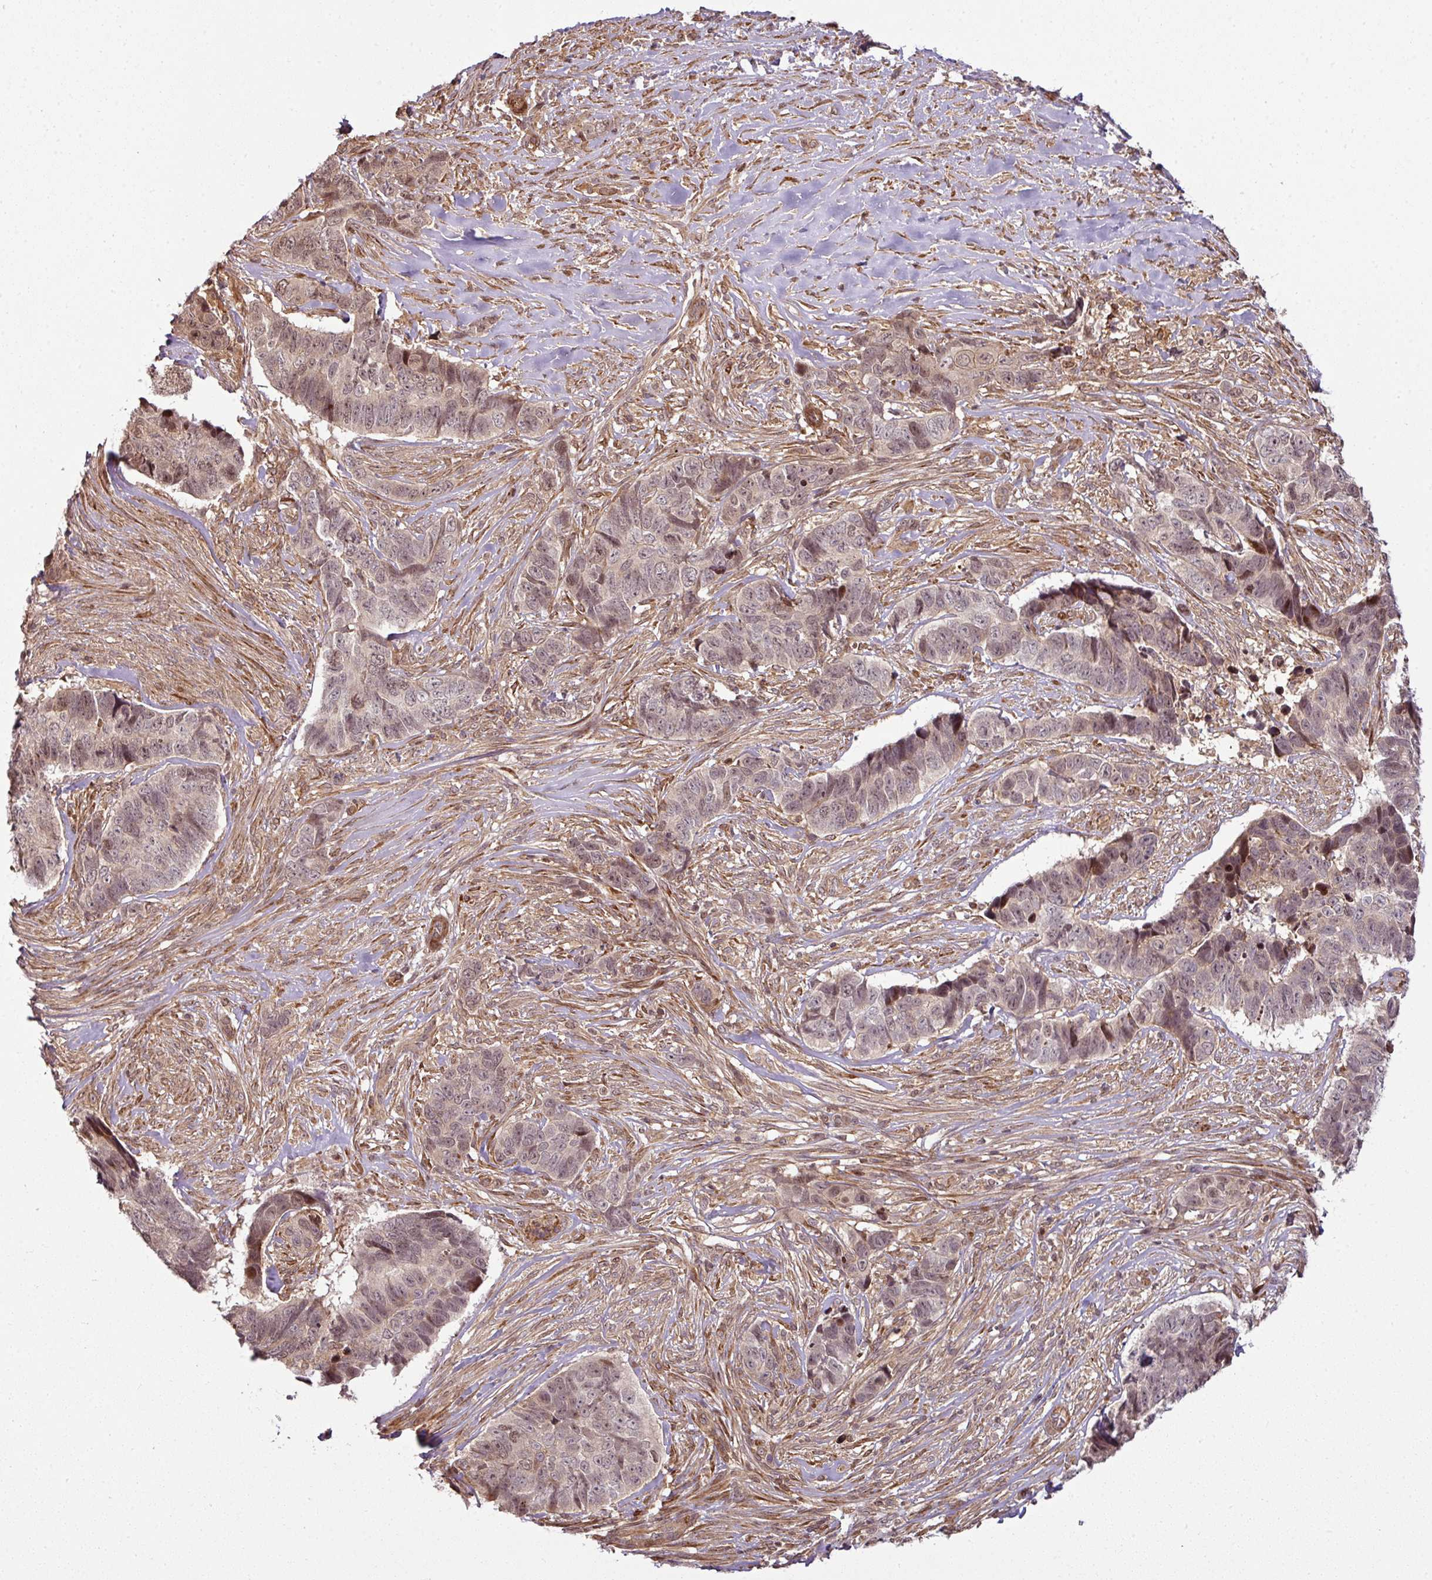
{"staining": {"intensity": "weak", "quantity": ">75%", "location": "nuclear"}, "tissue": "skin cancer", "cell_type": "Tumor cells", "image_type": "cancer", "snomed": [{"axis": "morphology", "description": "Basal cell carcinoma"}, {"axis": "topography", "description": "Skin"}], "caption": "Protein expression analysis of skin cancer (basal cell carcinoma) demonstrates weak nuclear positivity in approximately >75% of tumor cells.", "gene": "ATAT1", "patient": {"sex": "female", "age": 82}}